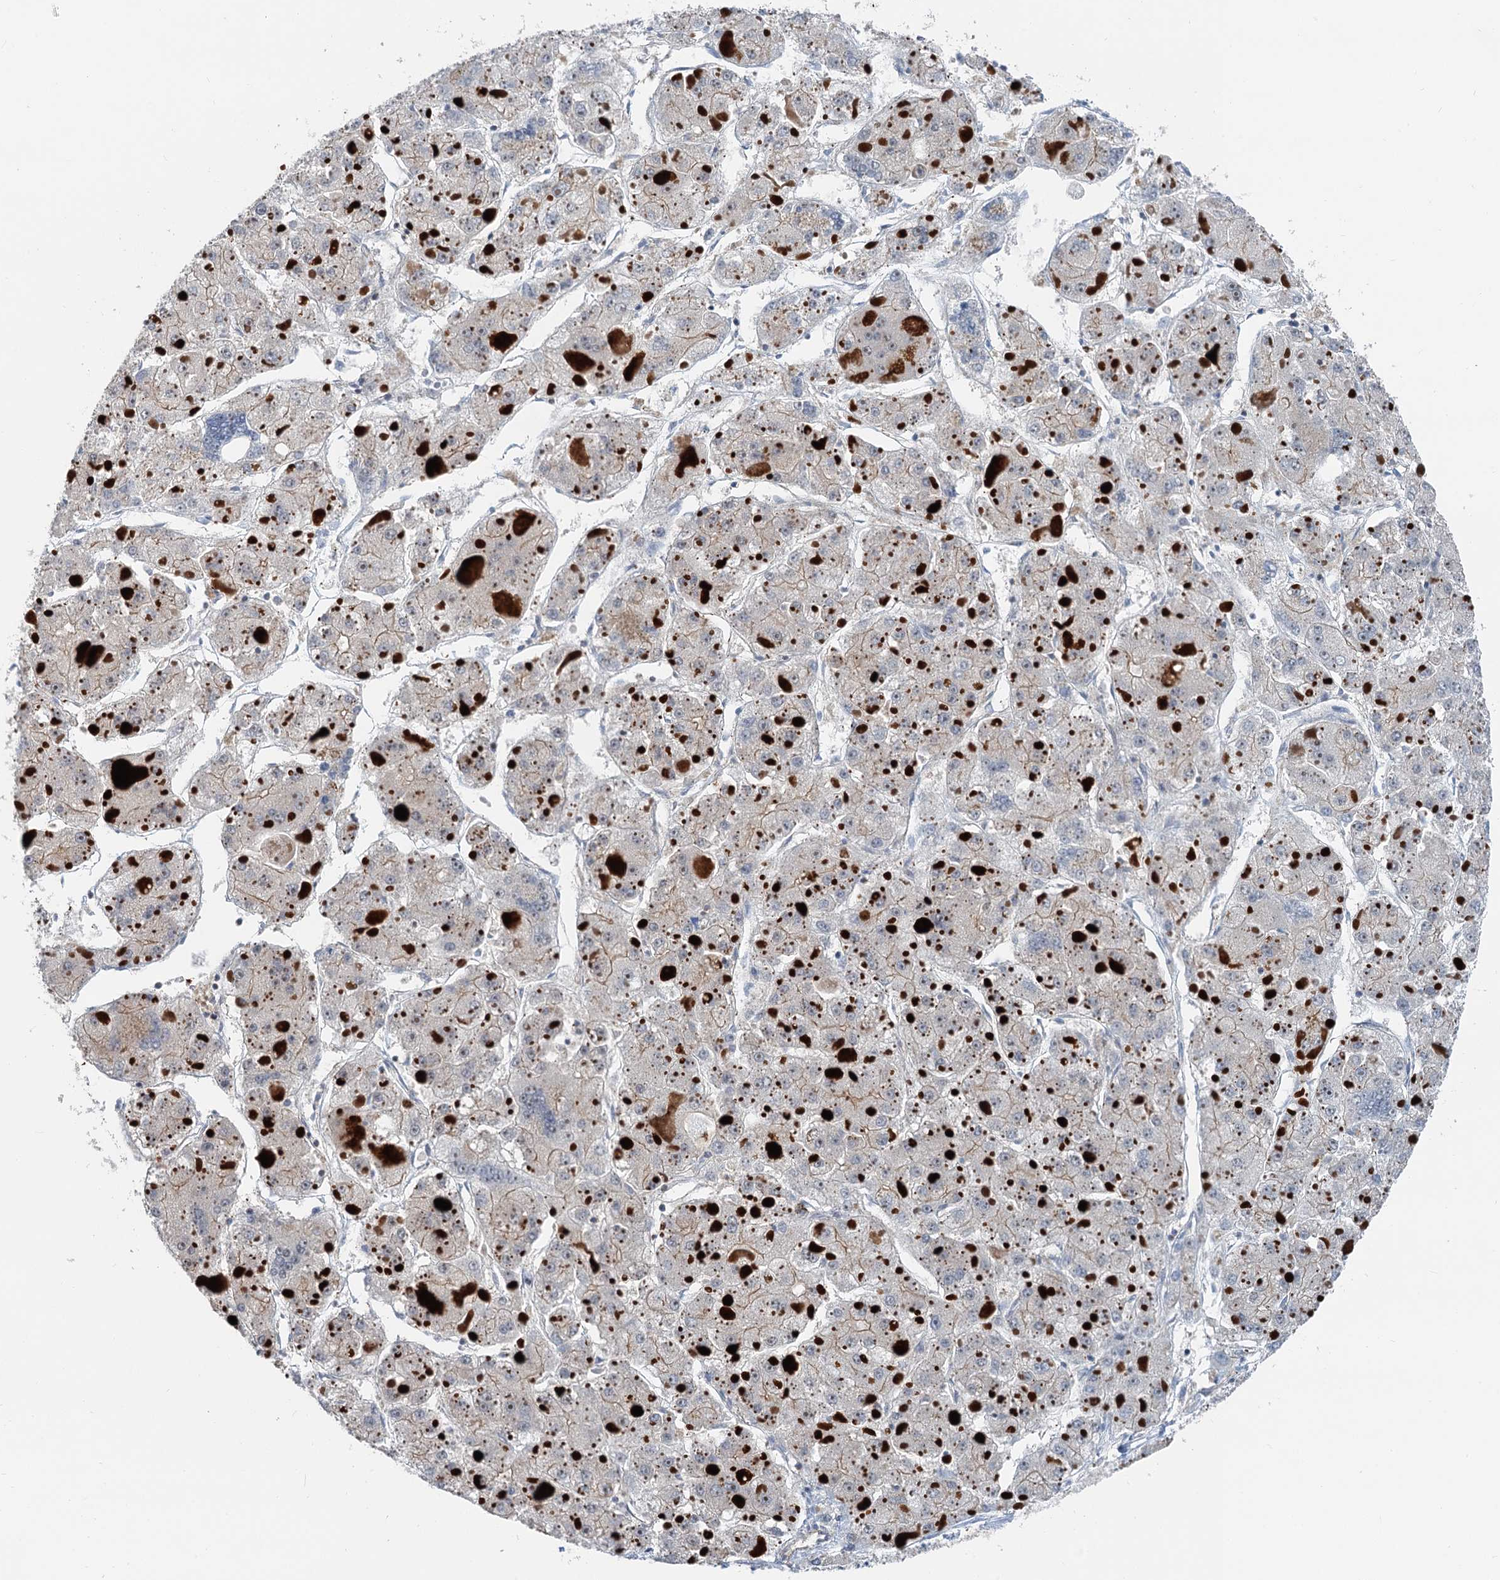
{"staining": {"intensity": "negative", "quantity": "none", "location": "none"}, "tissue": "liver cancer", "cell_type": "Tumor cells", "image_type": "cancer", "snomed": [{"axis": "morphology", "description": "Carcinoma, Hepatocellular, NOS"}, {"axis": "topography", "description": "Liver"}], "caption": "Immunohistochemistry of liver hepatocellular carcinoma displays no staining in tumor cells.", "gene": "ANKRD26", "patient": {"sex": "female", "age": 73}}